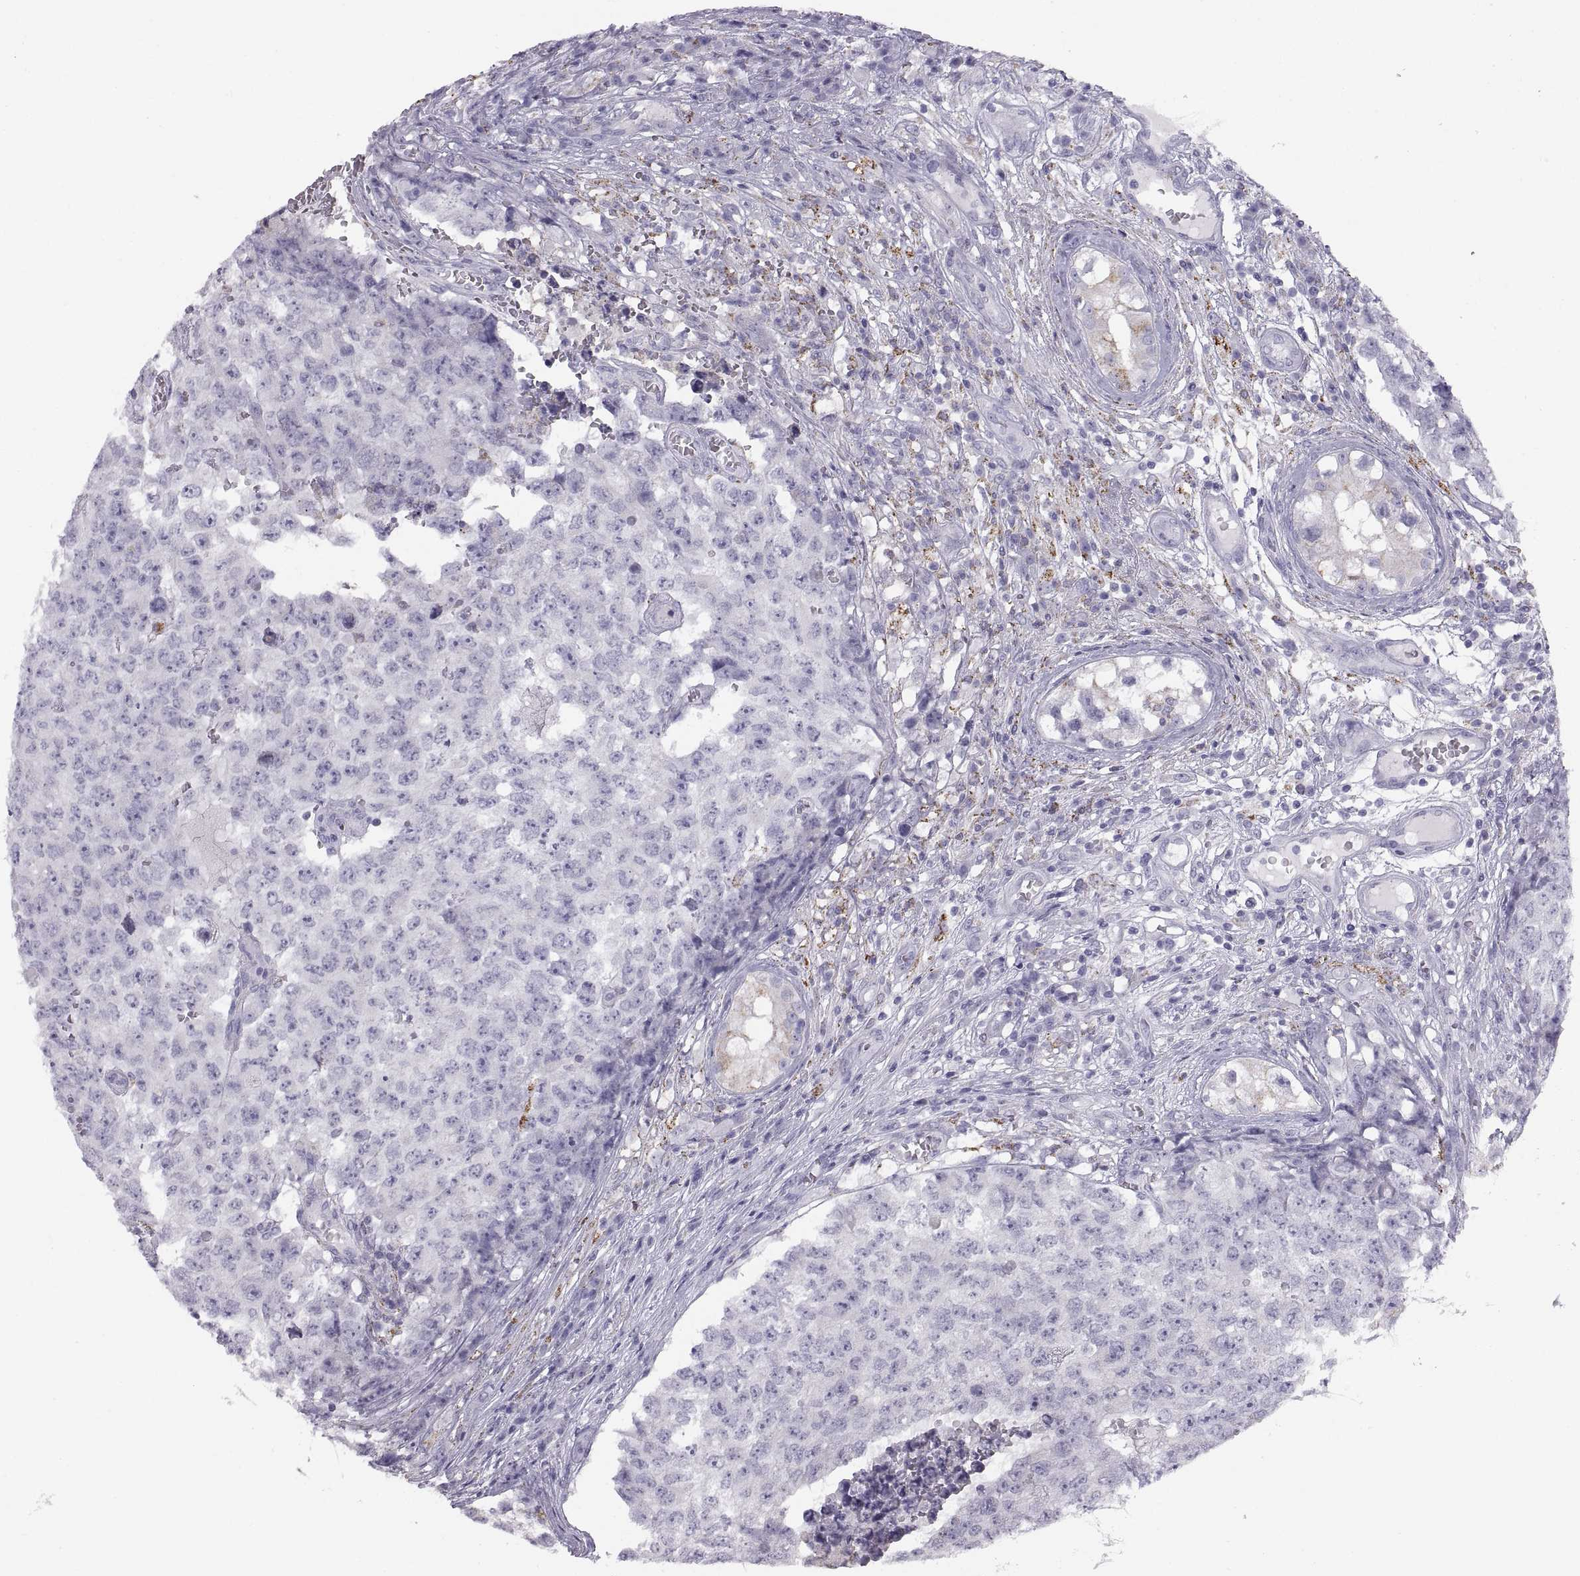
{"staining": {"intensity": "negative", "quantity": "none", "location": "none"}, "tissue": "testis cancer", "cell_type": "Tumor cells", "image_type": "cancer", "snomed": [{"axis": "morphology", "description": "Carcinoma, Embryonal, NOS"}, {"axis": "topography", "description": "Testis"}], "caption": "High power microscopy histopathology image of an immunohistochemistry photomicrograph of testis cancer, revealing no significant staining in tumor cells.", "gene": "COL9A3", "patient": {"sex": "male", "age": 23}}